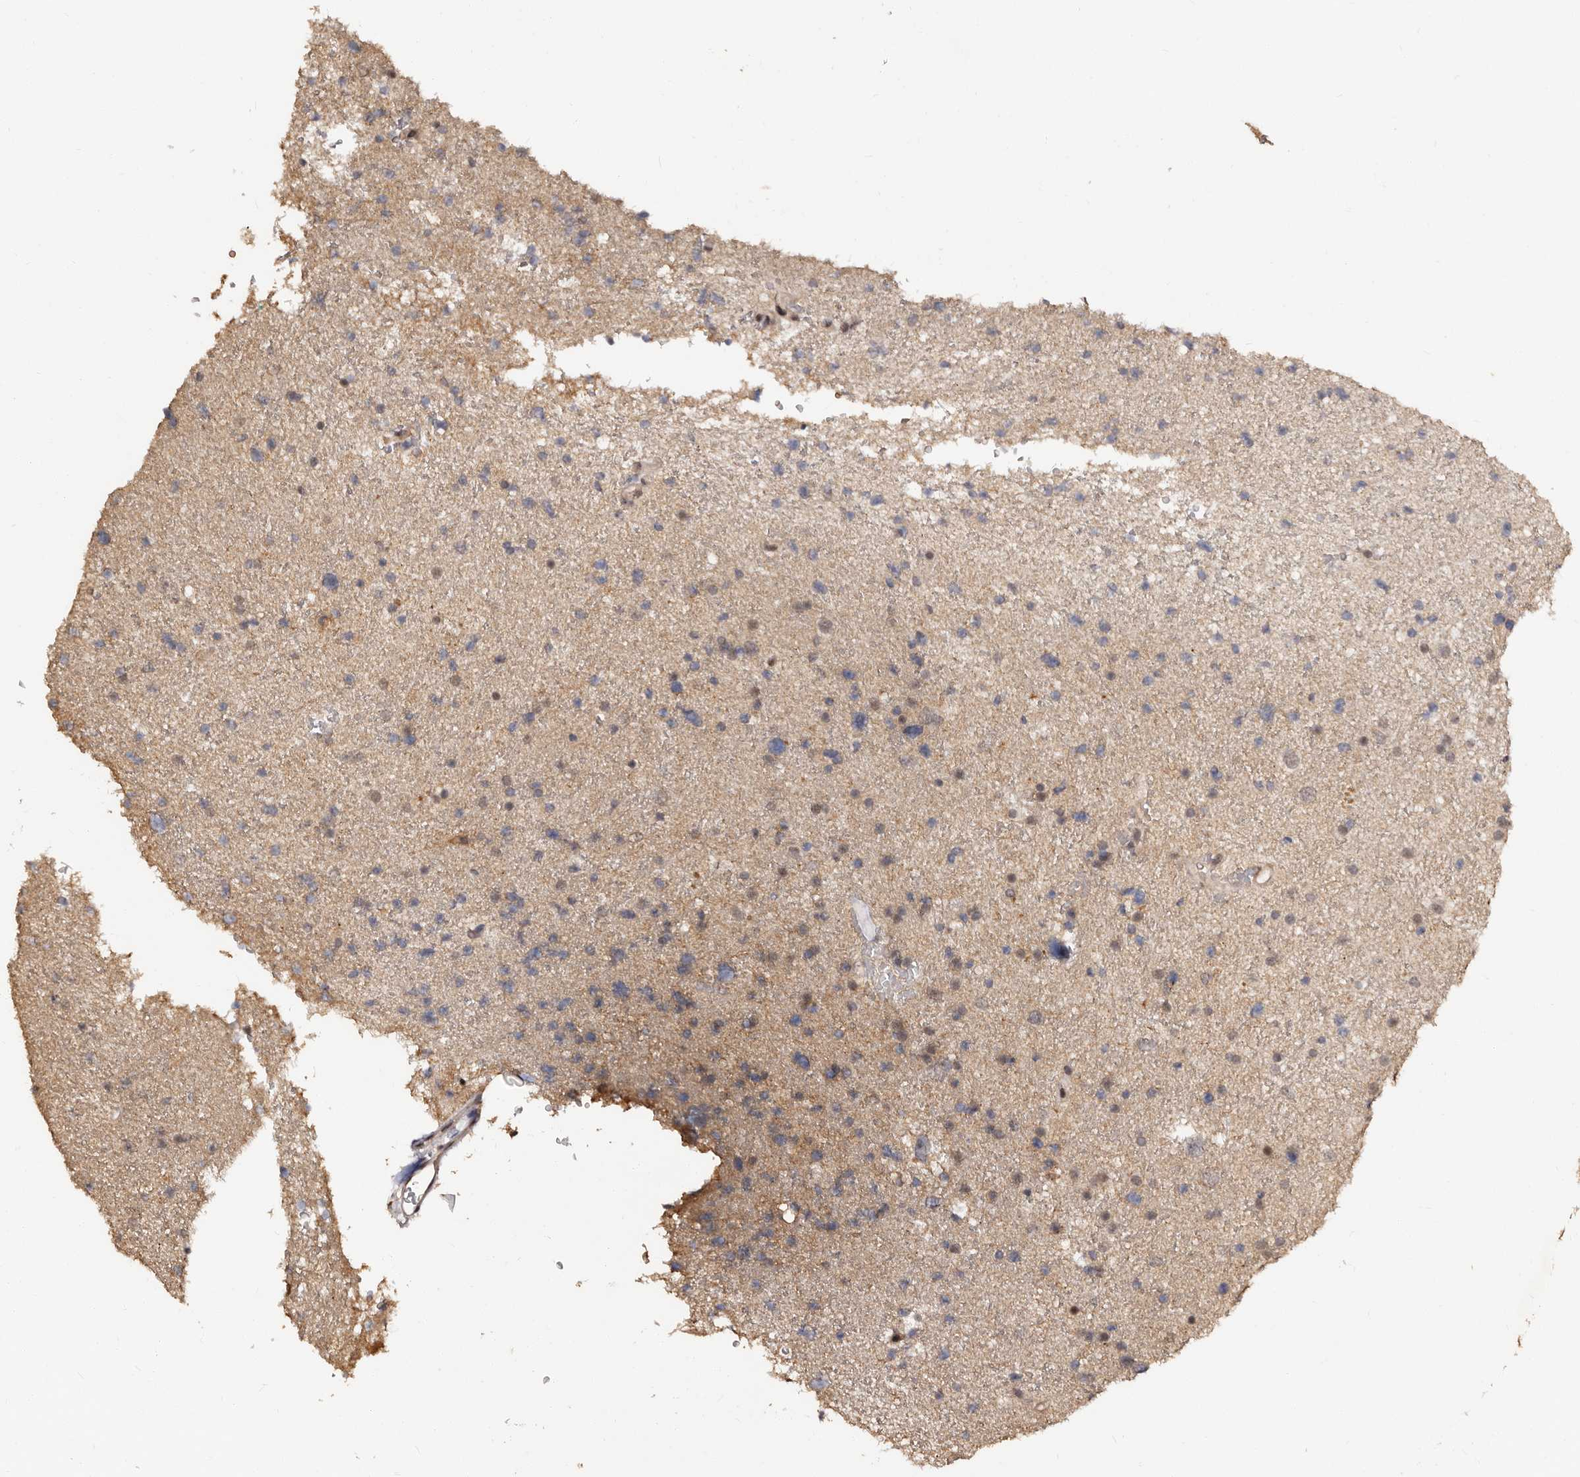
{"staining": {"intensity": "weak", "quantity": "<25%", "location": "cytoplasmic/membranous,nuclear"}, "tissue": "glioma", "cell_type": "Tumor cells", "image_type": "cancer", "snomed": [{"axis": "morphology", "description": "Glioma, malignant, Low grade"}, {"axis": "topography", "description": "Brain"}], "caption": "Tumor cells are negative for protein expression in human malignant low-grade glioma.", "gene": "TBC1D22B", "patient": {"sex": "female", "age": 37}}